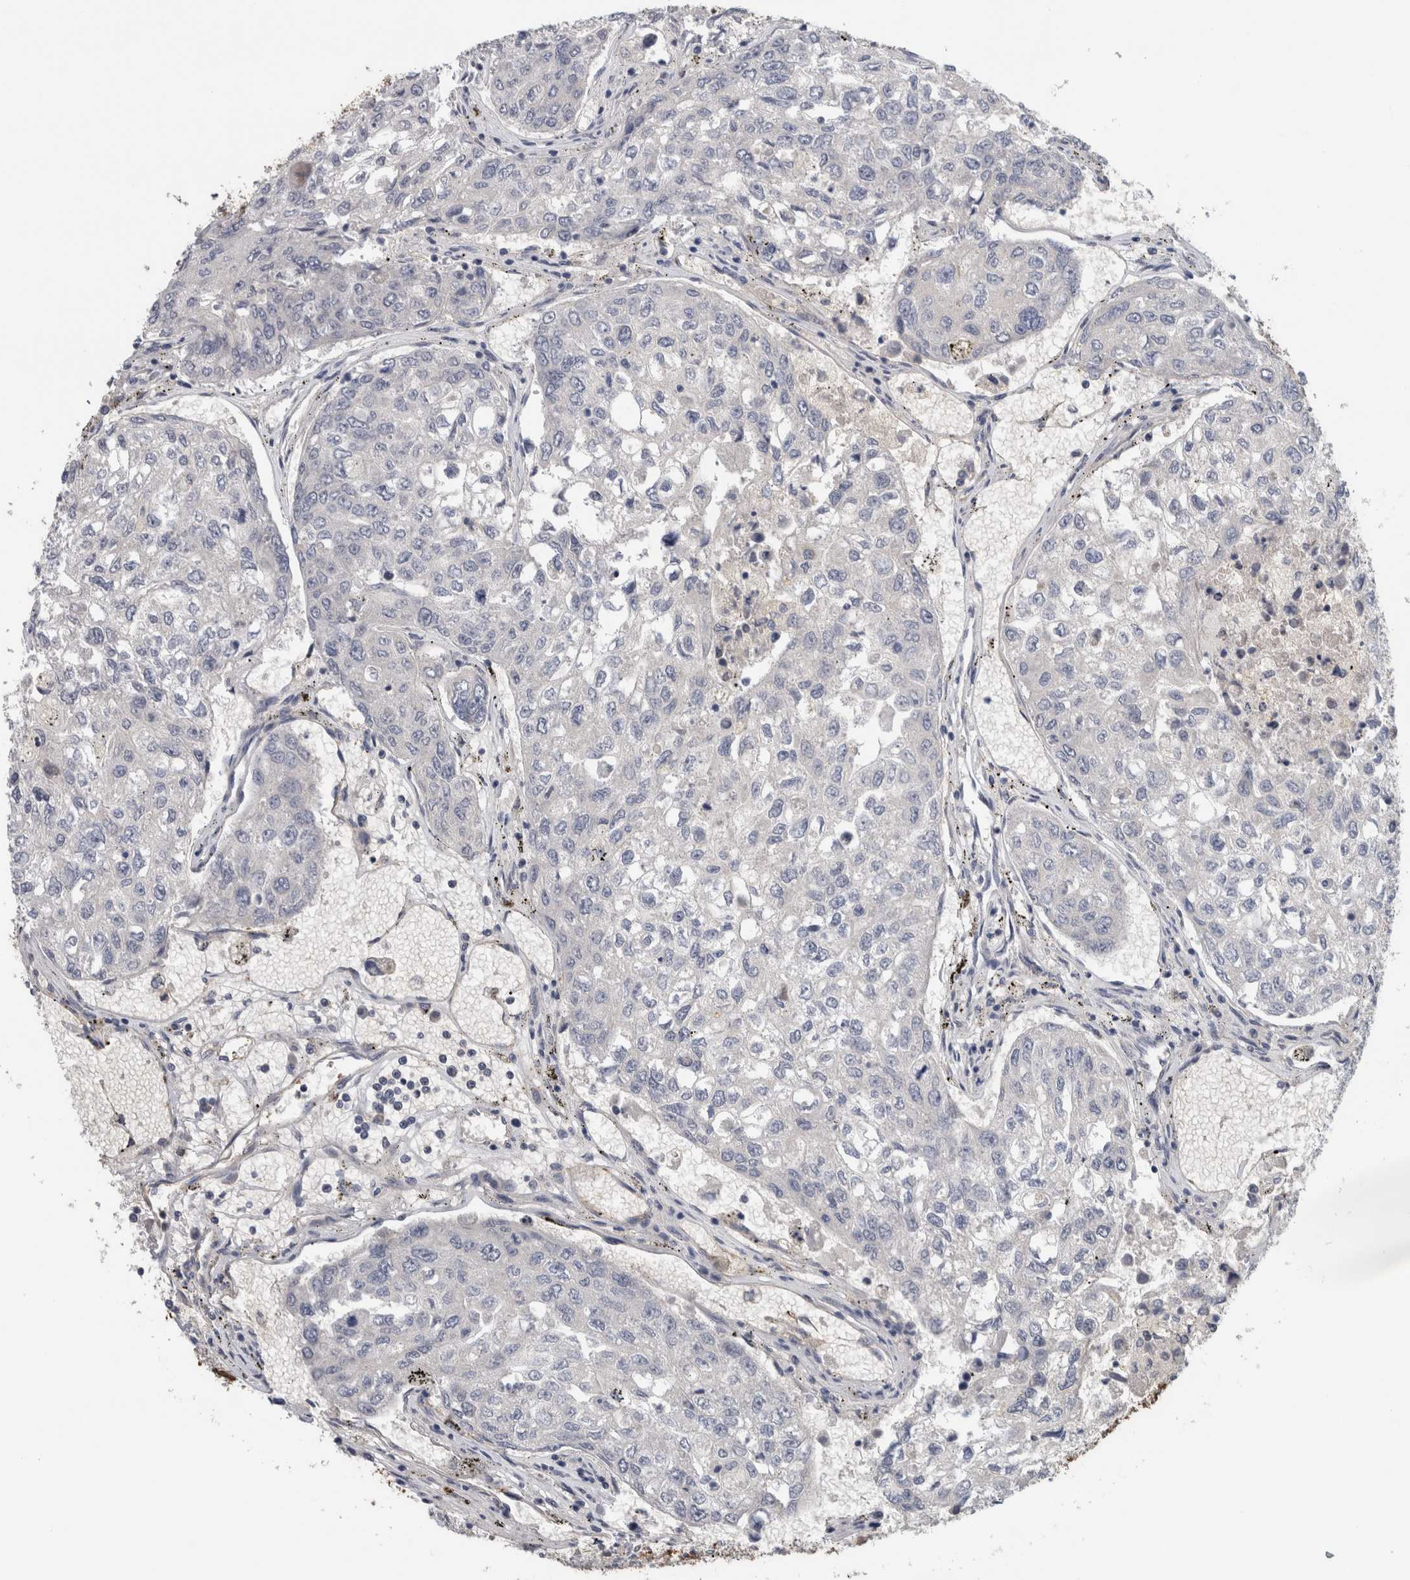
{"staining": {"intensity": "negative", "quantity": "none", "location": "none"}, "tissue": "urothelial cancer", "cell_type": "Tumor cells", "image_type": "cancer", "snomed": [{"axis": "morphology", "description": "Urothelial carcinoma, High grade"}, {"axis": "topography", "description": "Lymph node"}, {"axis": "topography", "description": "Urinary bladder"}], "caption": "The immunohistochemistry histopathology image has no significant expression in tumor cells of urothelial carcinoma (high-grade) tissue. (DAB (3,3'-diaminobenzidine) IHC visualized using brightfield microscopy, high magnification).", "gene": "CD59", "patient": {"sex": "male", "age": 51}}